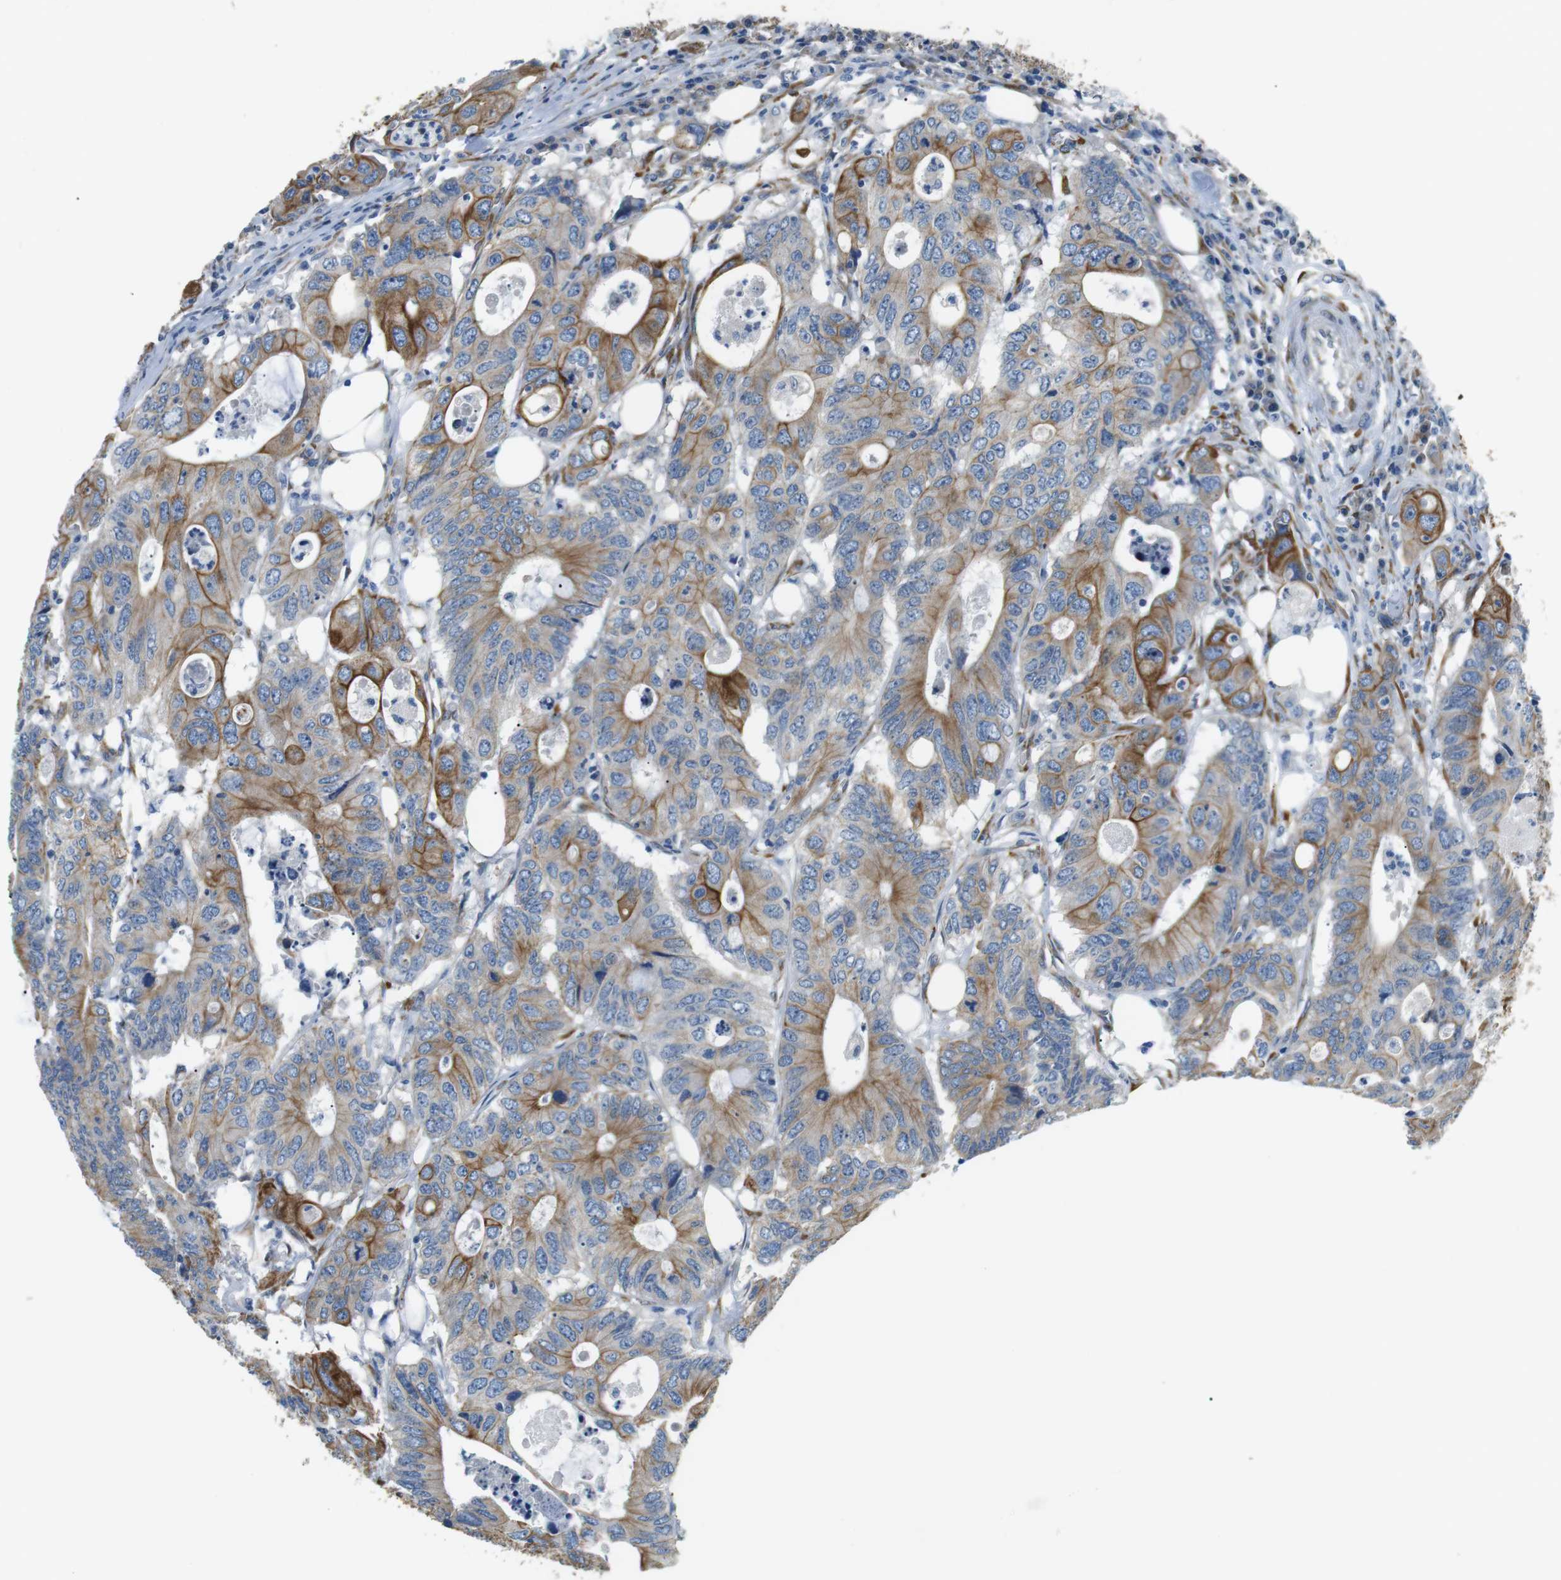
{"staining": {"intensity": "moderate", "quantity": "25%-75%", "location": "cytoplasmic/membranous"}, "tissue": "colorectal cancer", "cell_type": "Tumor cells", "image_type": "cancer", "snomed": [{"axis": "morphology", "description": "Adenocarcinoma, NOS"}, {"axis": "topography", "description": "Colon"}], "caption": "High-power microscopy captured an immunohistochemistry histopathology image of colorectal adenocarcinoma, revealing moderate cytoplasmic/membranous staining in about 25%-75% of tumor cells.", "gene": "UNC5CL", "patient": {"sex": "male", "age": 71}}